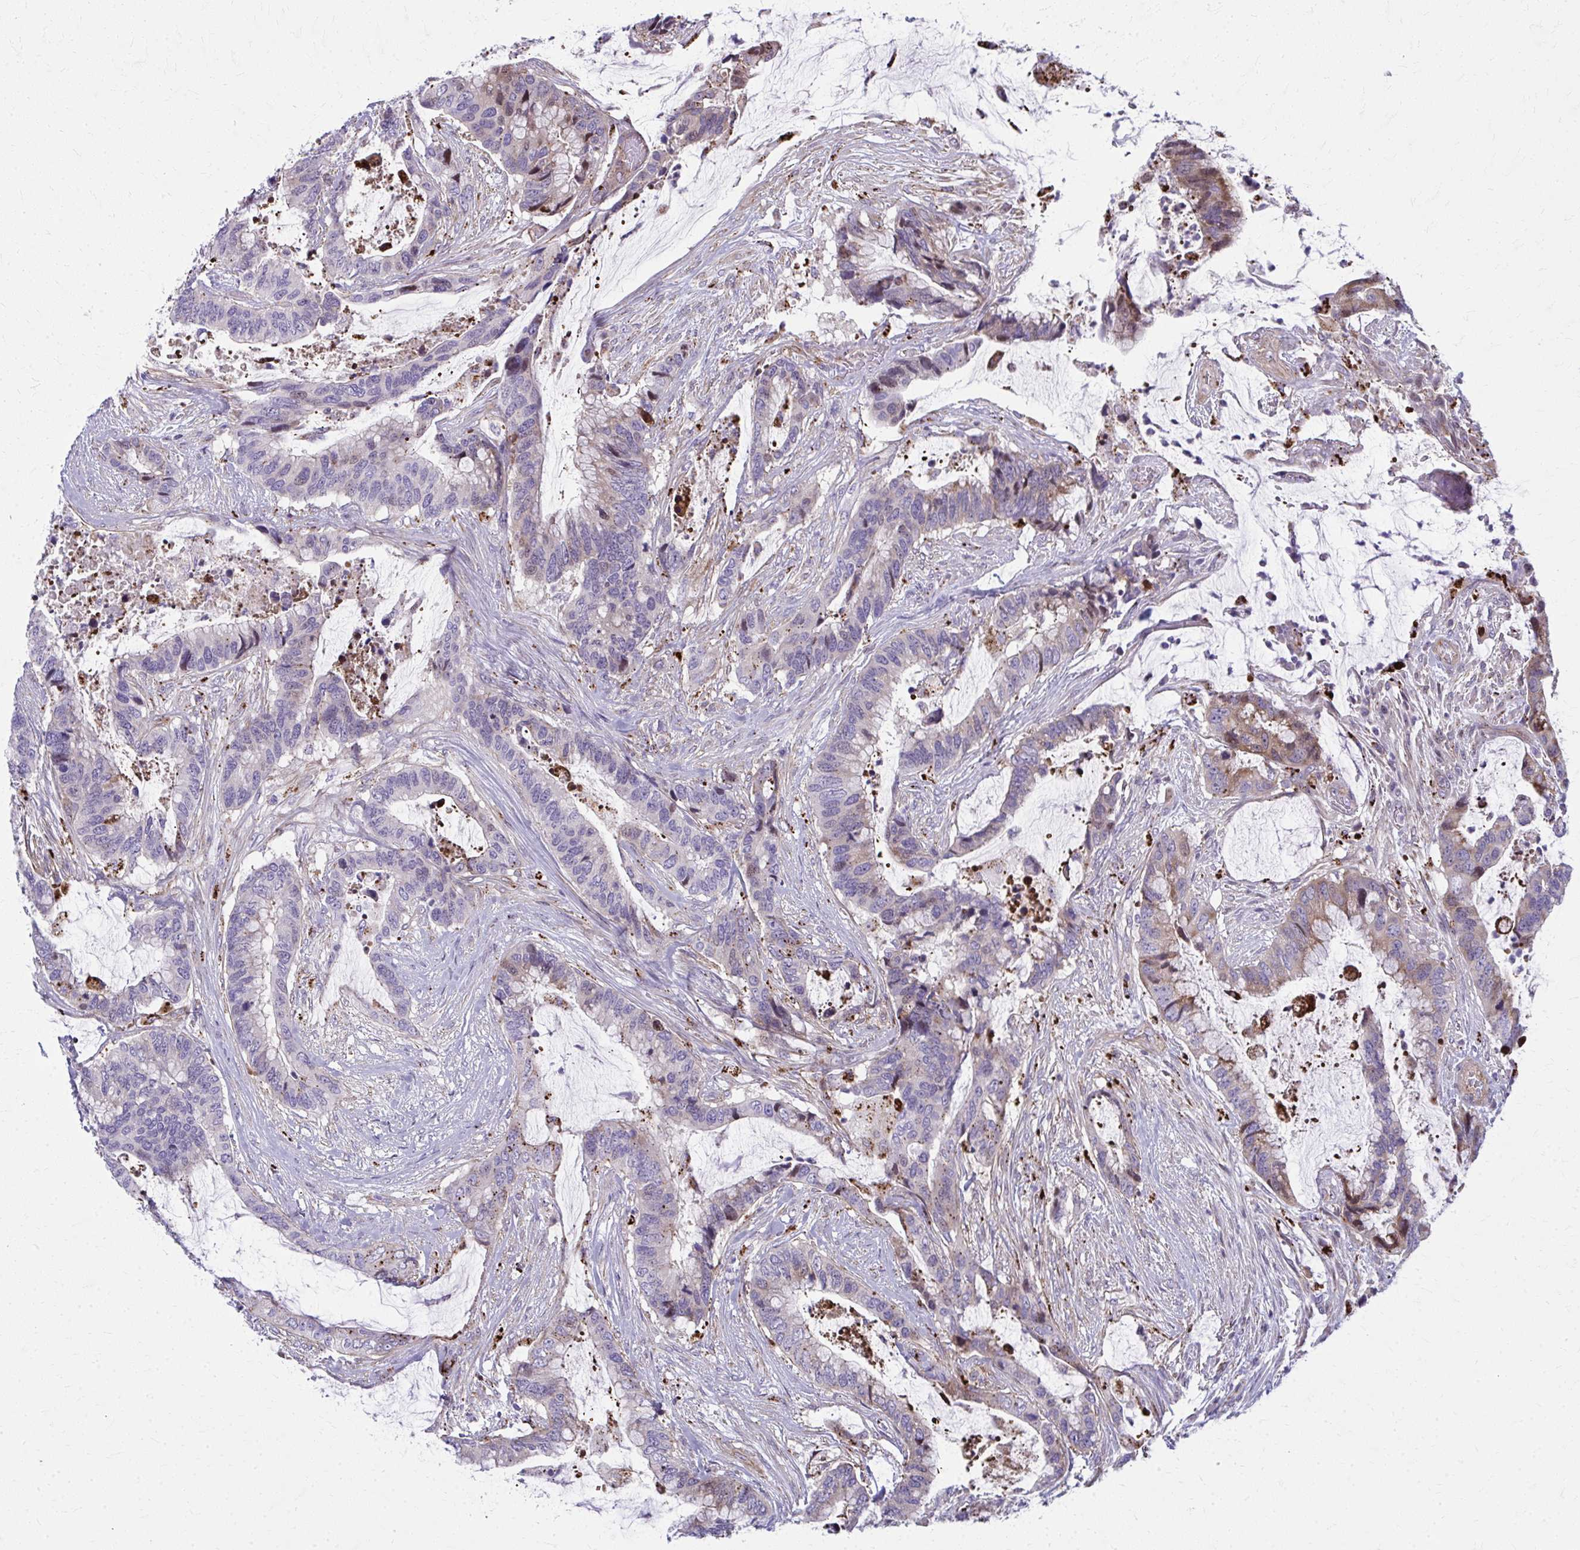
{"staining": {"intensity": "moderate", "quantity": "<25%", "location": "cytoplasmic/membranous,nuclear"}, "tissue": "colorectal cancer", "cell_type": "Tumor cells", "image_type": "cancer", "snomed": [{"axis": "morphology", "description": "Adenocarcinoma, NOS"}, {"axis": "topography", "description": "Rectum"}], "caption": "A photomicrograph showing moderate cytoplasmic/membranous and nuclear expression in approximately <25% of tumor cells in adenocarcinoma (colorectal), as visualized by brown immunohistochemical staining.", "gene": "LRRC4B", "patient": {"sex": "female", "age": 59}}